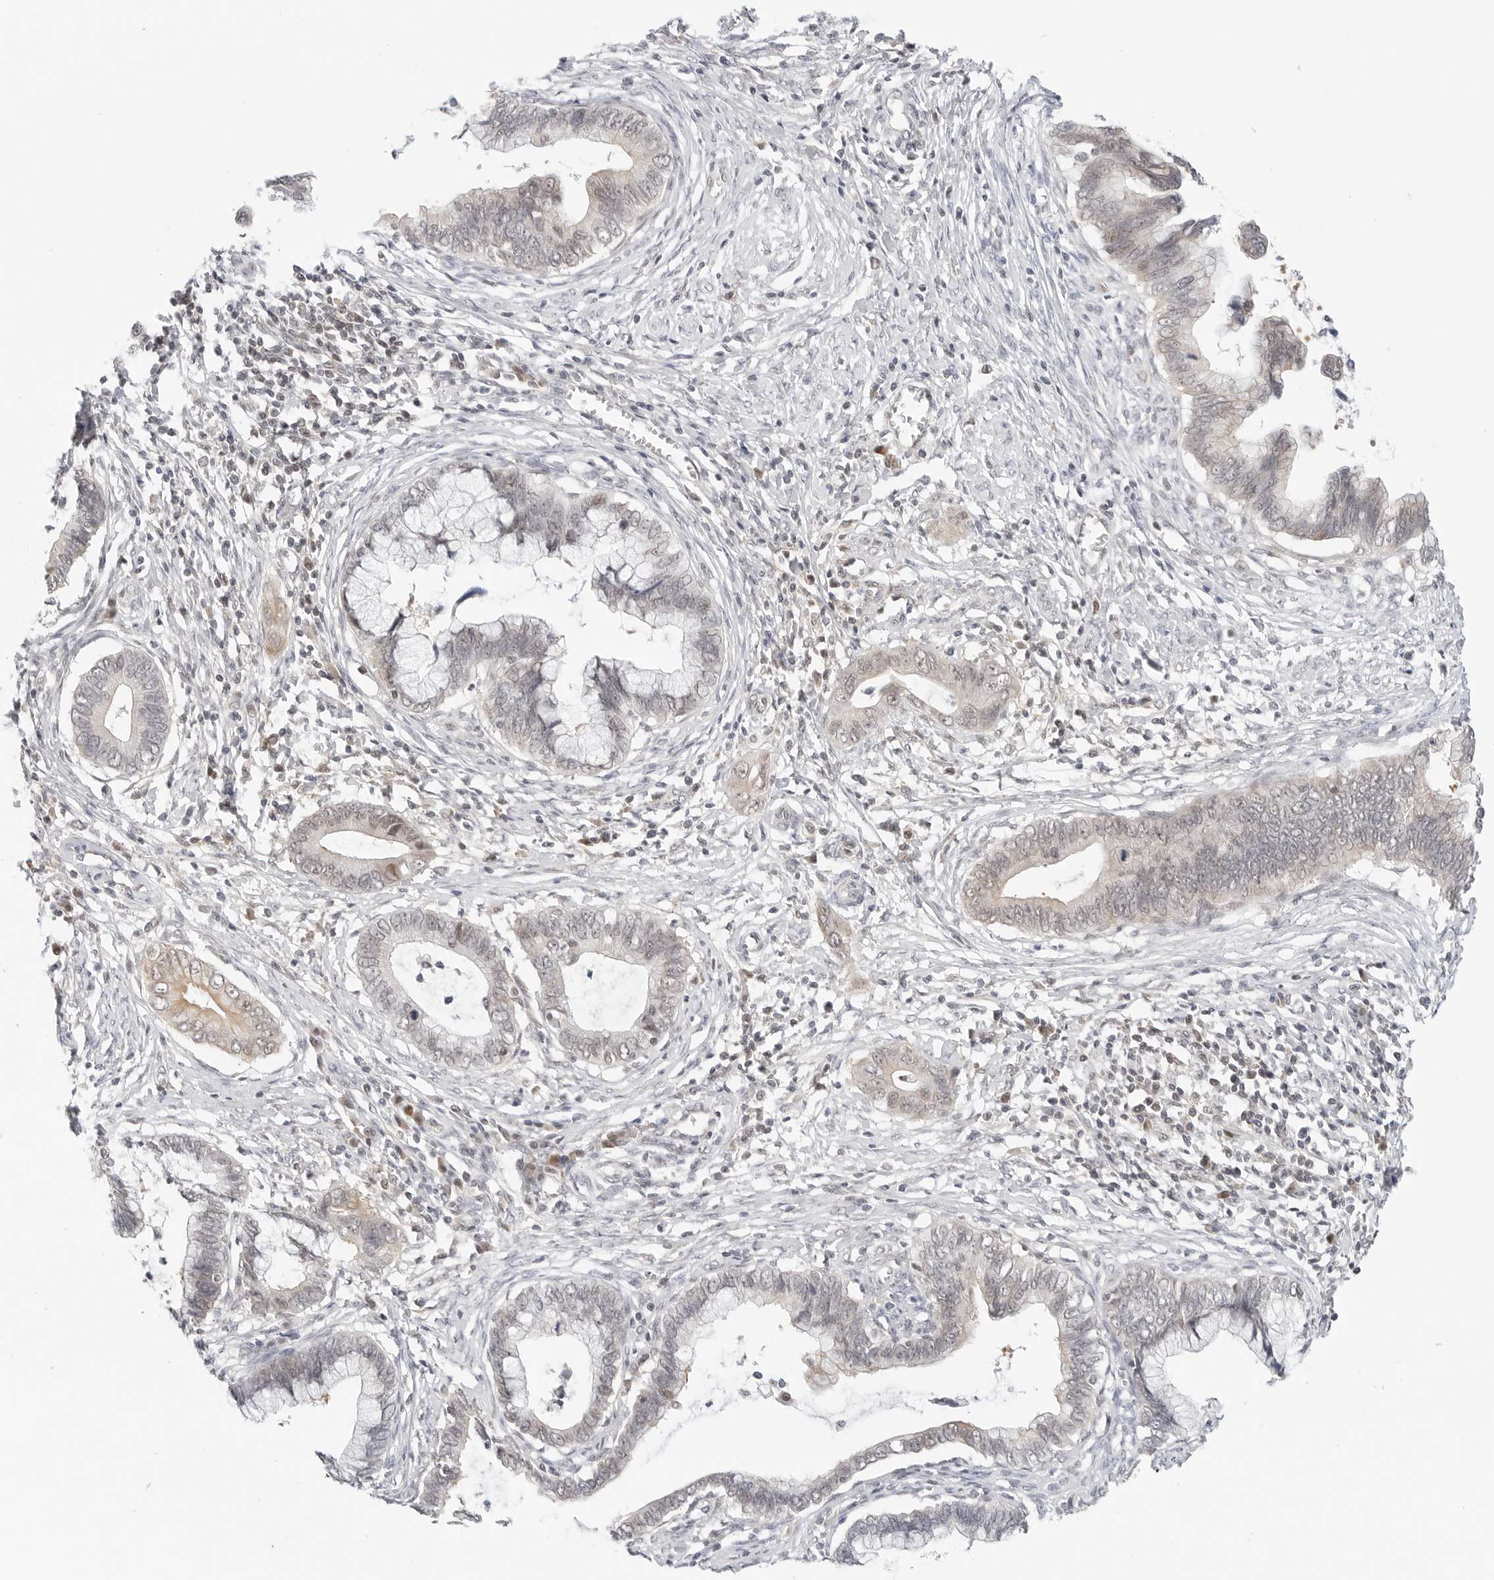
{"staining": {"intensity": "weak", "quantity": "<25%", "location": "cytoplasmic/membranous,nuclear"}, "tissue": "cervical cancer", "cell_type": "Tumor cells", "image_type": "cancer", "snomed": [{"axis": "morphology", "description": "Adenocarcinoma, NOS"}, {"axis": "topography", "description": "Cervix"}], "caption": "Human adenocarcinoma (cervical) stained for a protein using immunohistochemistry (IHC) demonstrates no staining in tumor cells.", "gene": "TSEN2", "patient": {"sex": "female", "age": 44}}